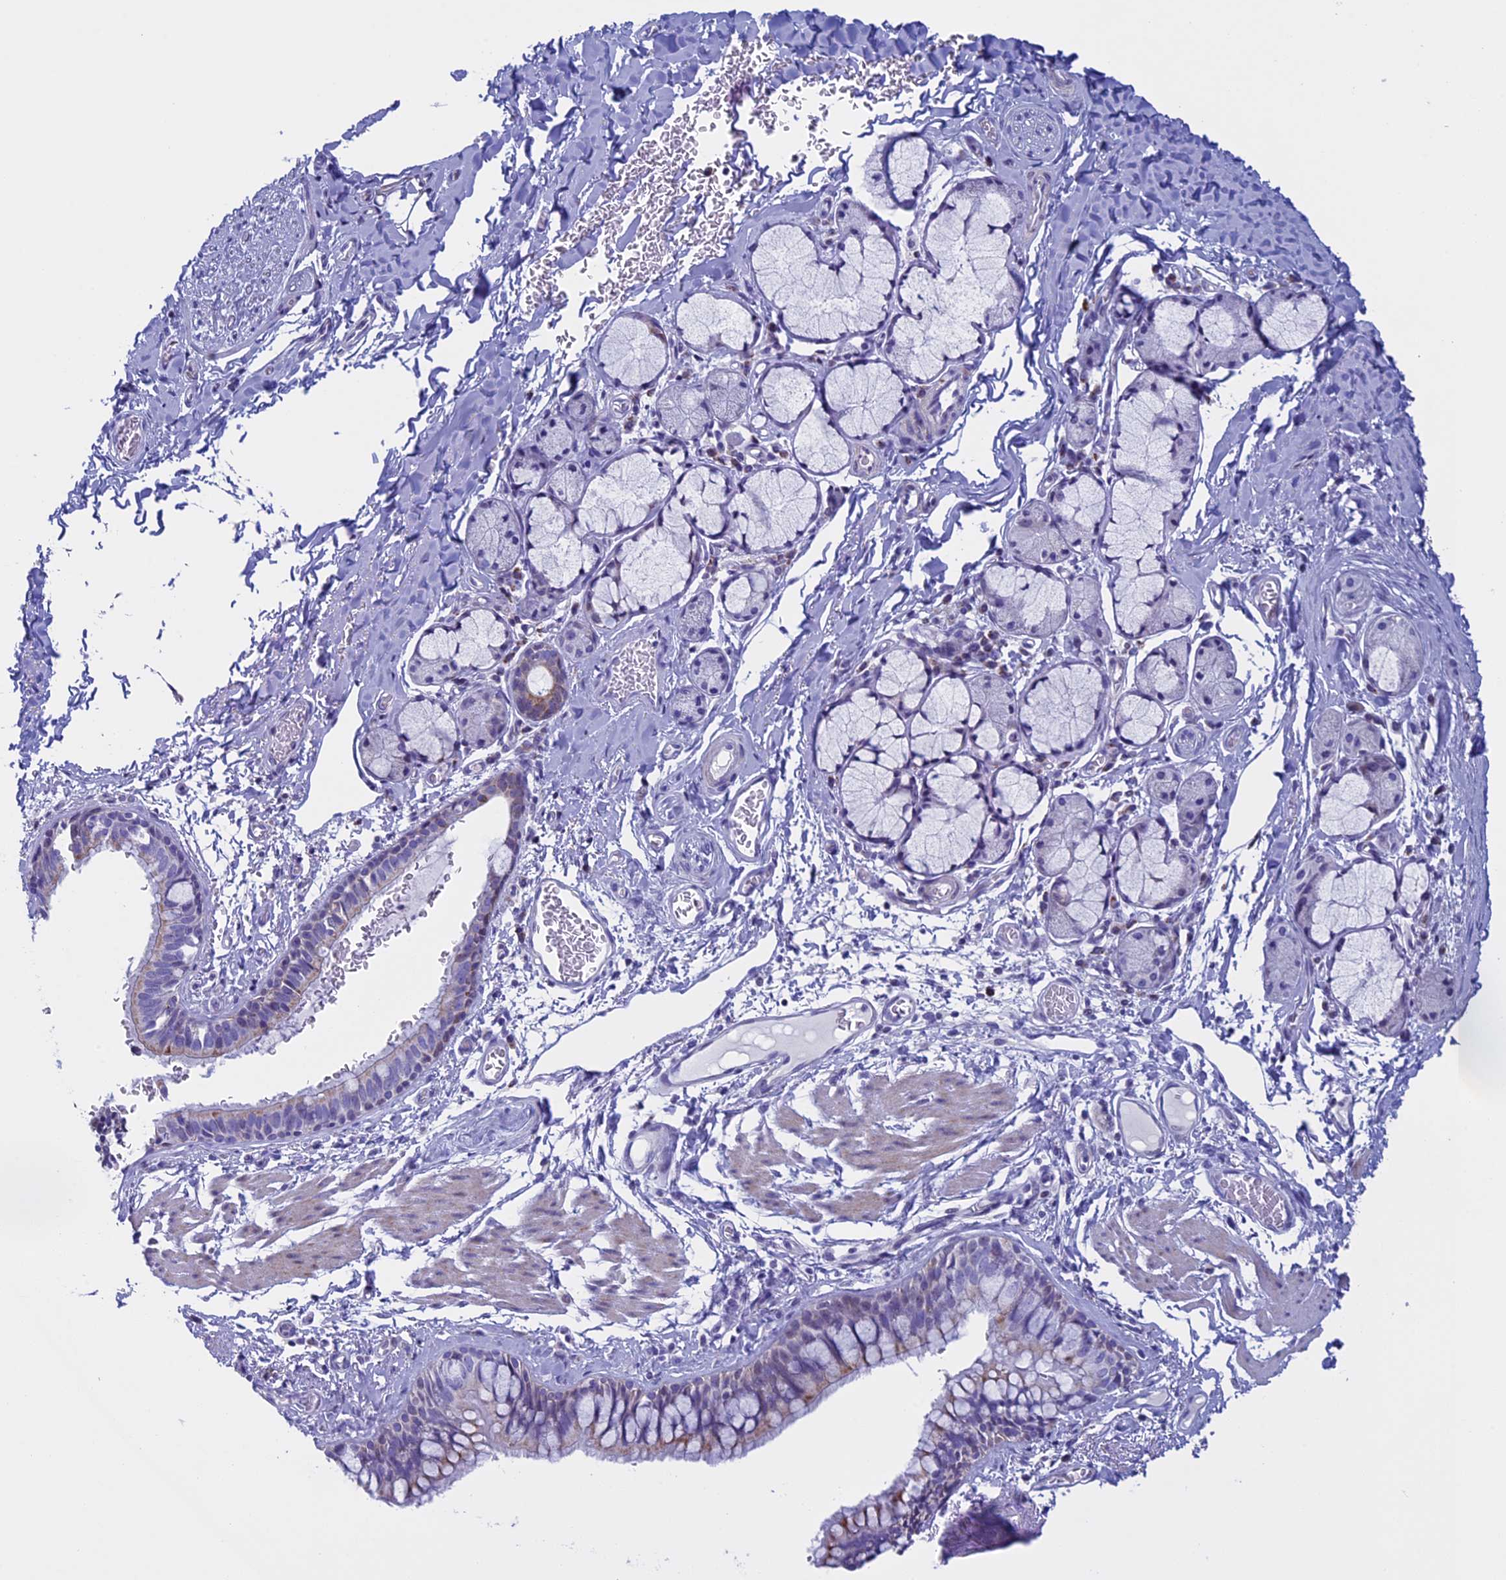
{"staining": {"intensity": "moderate", "quantity": "<25%", "location": "cytoplasmic/membranous"}, "tissue": "bronchus", "cell_type": "Respiratory epithelial cells", "image_type": "normal", "snomed": [{"axis": "morphology", "description": "Normal tissue, NOS"}, {"axis": "topography", "description": "Cartilage tissue"}, {"axis": "topography", "description": "Bronchus"}], "caption": "Bronchus stained with a protein marker reveals moderate staining in respiratory epithelial cells.", "gene": "ZNF563", "patient": {"sex": "female", "age": 36}}